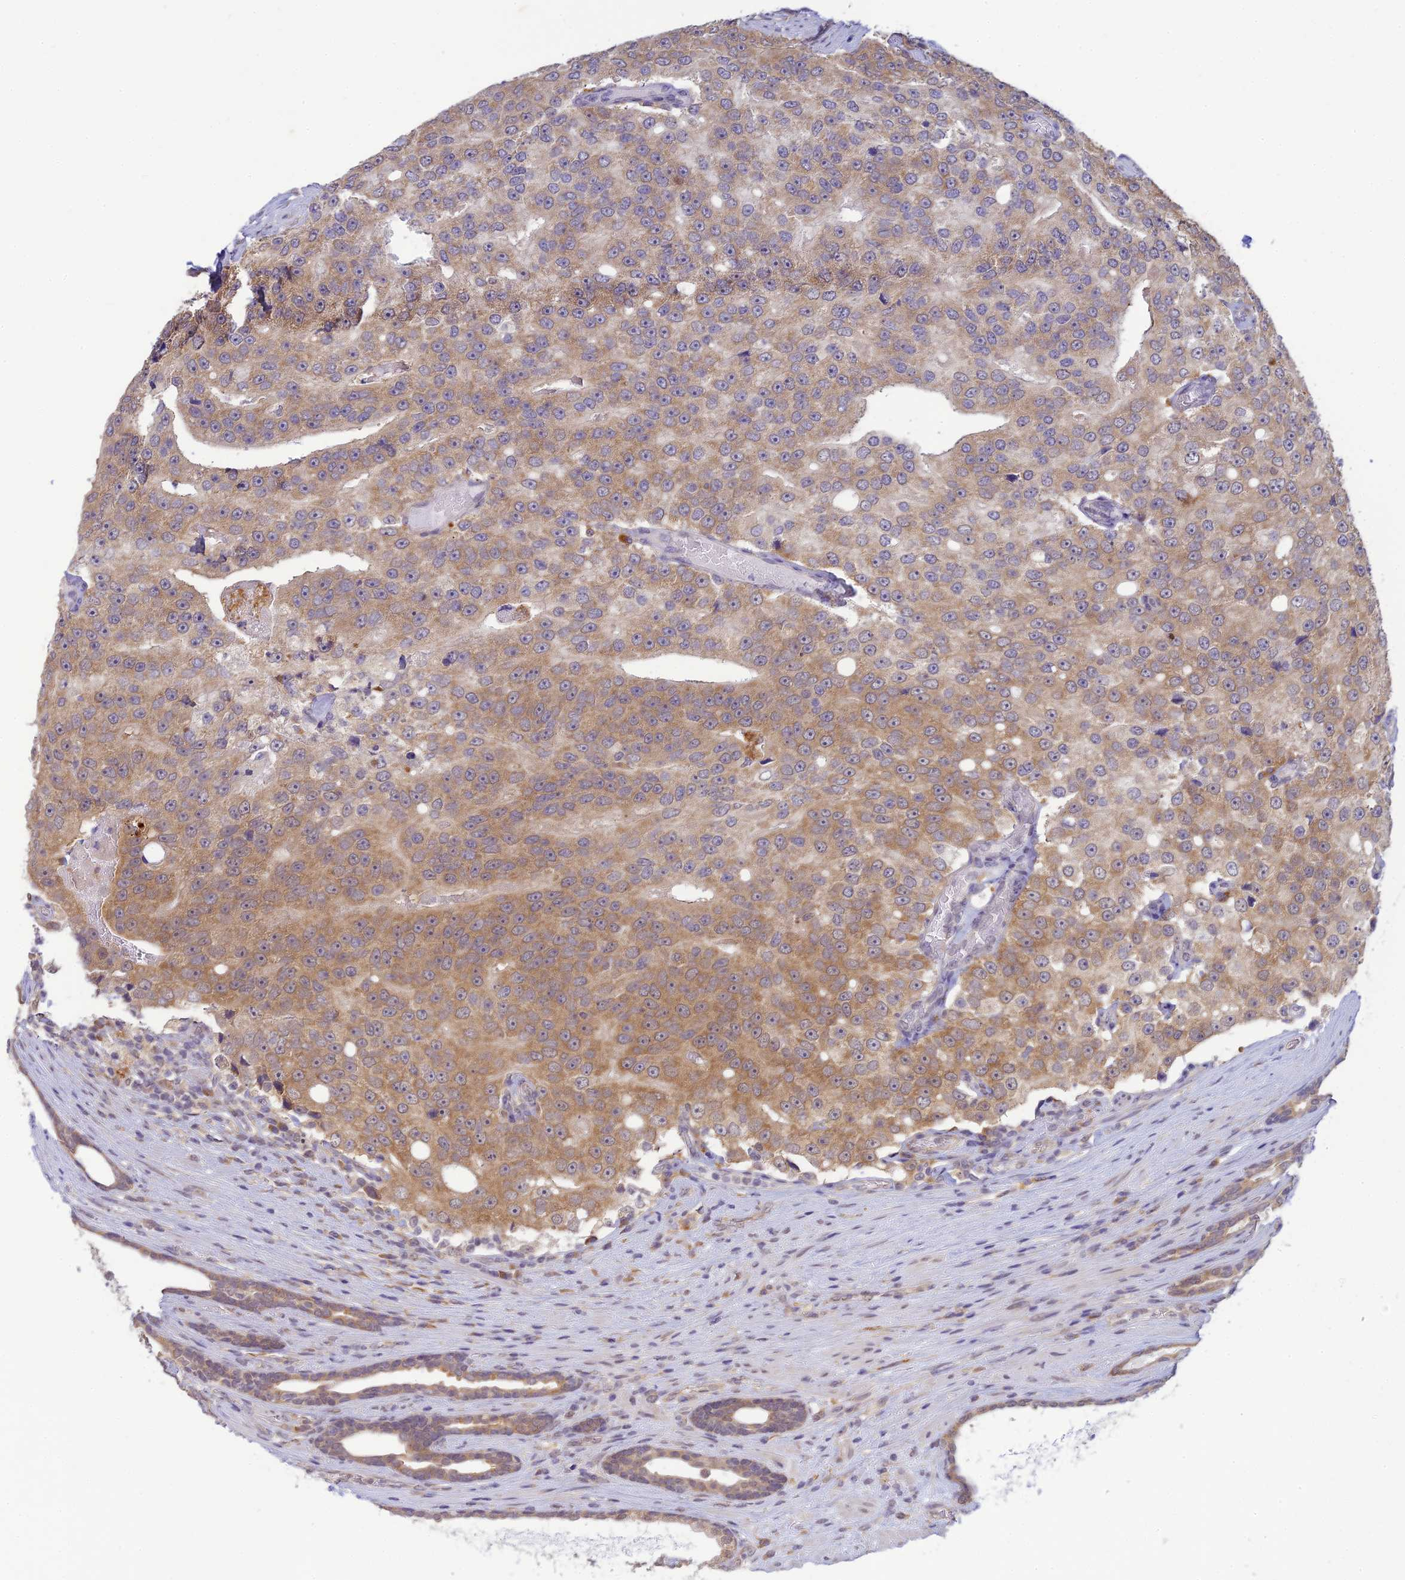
{"staining": {"intensity": "moderate", "quantity": "25%-75%", "location": "cytoplasmic/membranous"}, "tissue": "prostate cancer", "cell_type": "Tumor cells", "image_type": "cancer", "snomed": [{"axis": "morphology", "description": "Adenocarcinoma, High grade"}, {"axis": "topography", "description": "Prostate"}], "caption": "A histopathology image of adenocarcinoma (high-grade) (prostate) stained for a protein displays moderate cytoplasmic/membranous brown staining in tumor cells.", "gene": "SKIC8", "patient": {"sex": "male", "age": 70}}